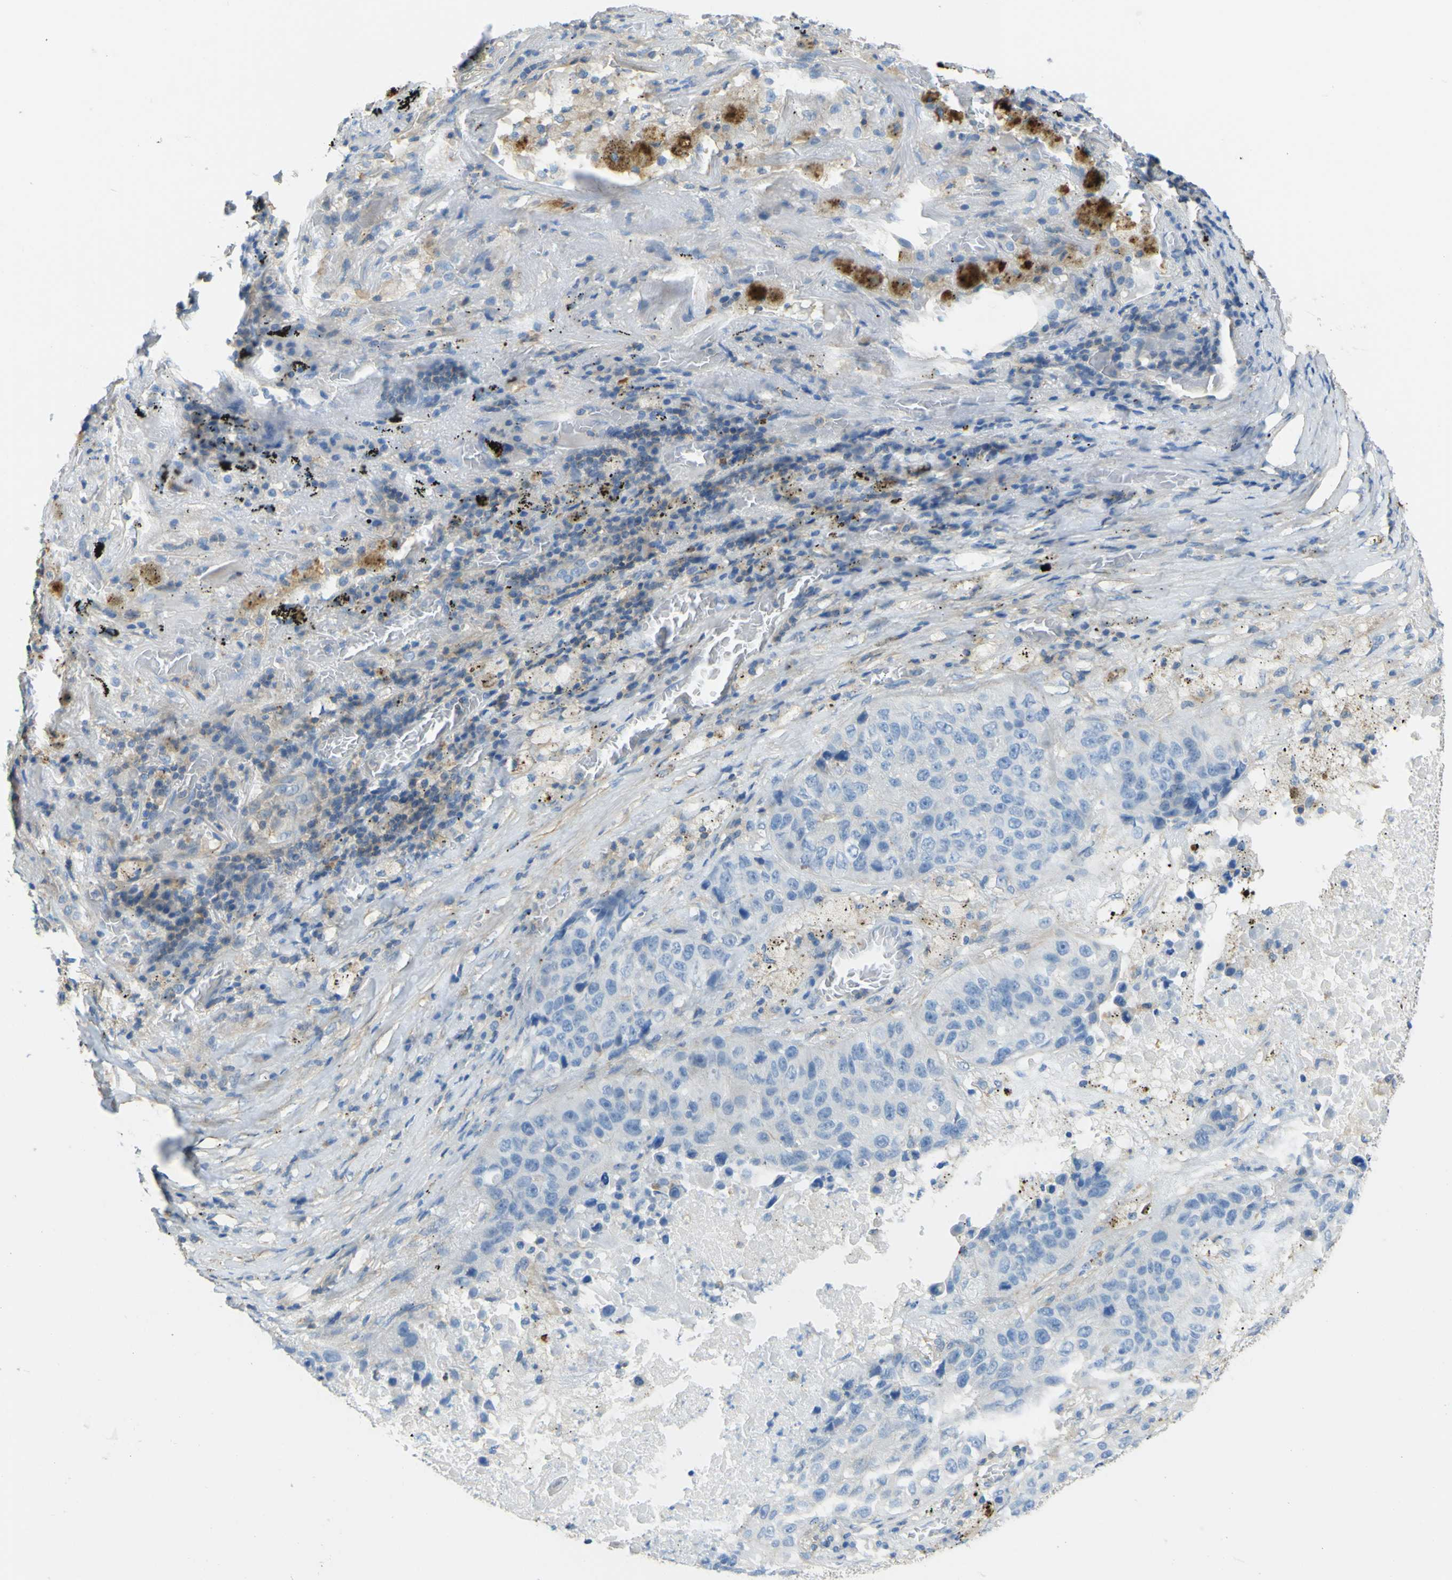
{"staining": {"intensity": "negative", "quantity": "none", "location": "none"}, "tissue": "lung cancer", "cell_type": "Tumor cells", "image_type": "cancer", "snomed": [{"axis": "morphology", "description": "Squamous cell carcinoma, NOS"}, {"axis": "topography", "description": "Lung"}], "caption": "This photomicrograph is of squamous cell carcinoma (lung) stained with immunohistochemistry (IHC) to label a protein in brown with the nuclei are counter-stained blue. There is no expression in tumor cells.", "gene": "OGN", "patient": {"sex": "male", "age": 57}}